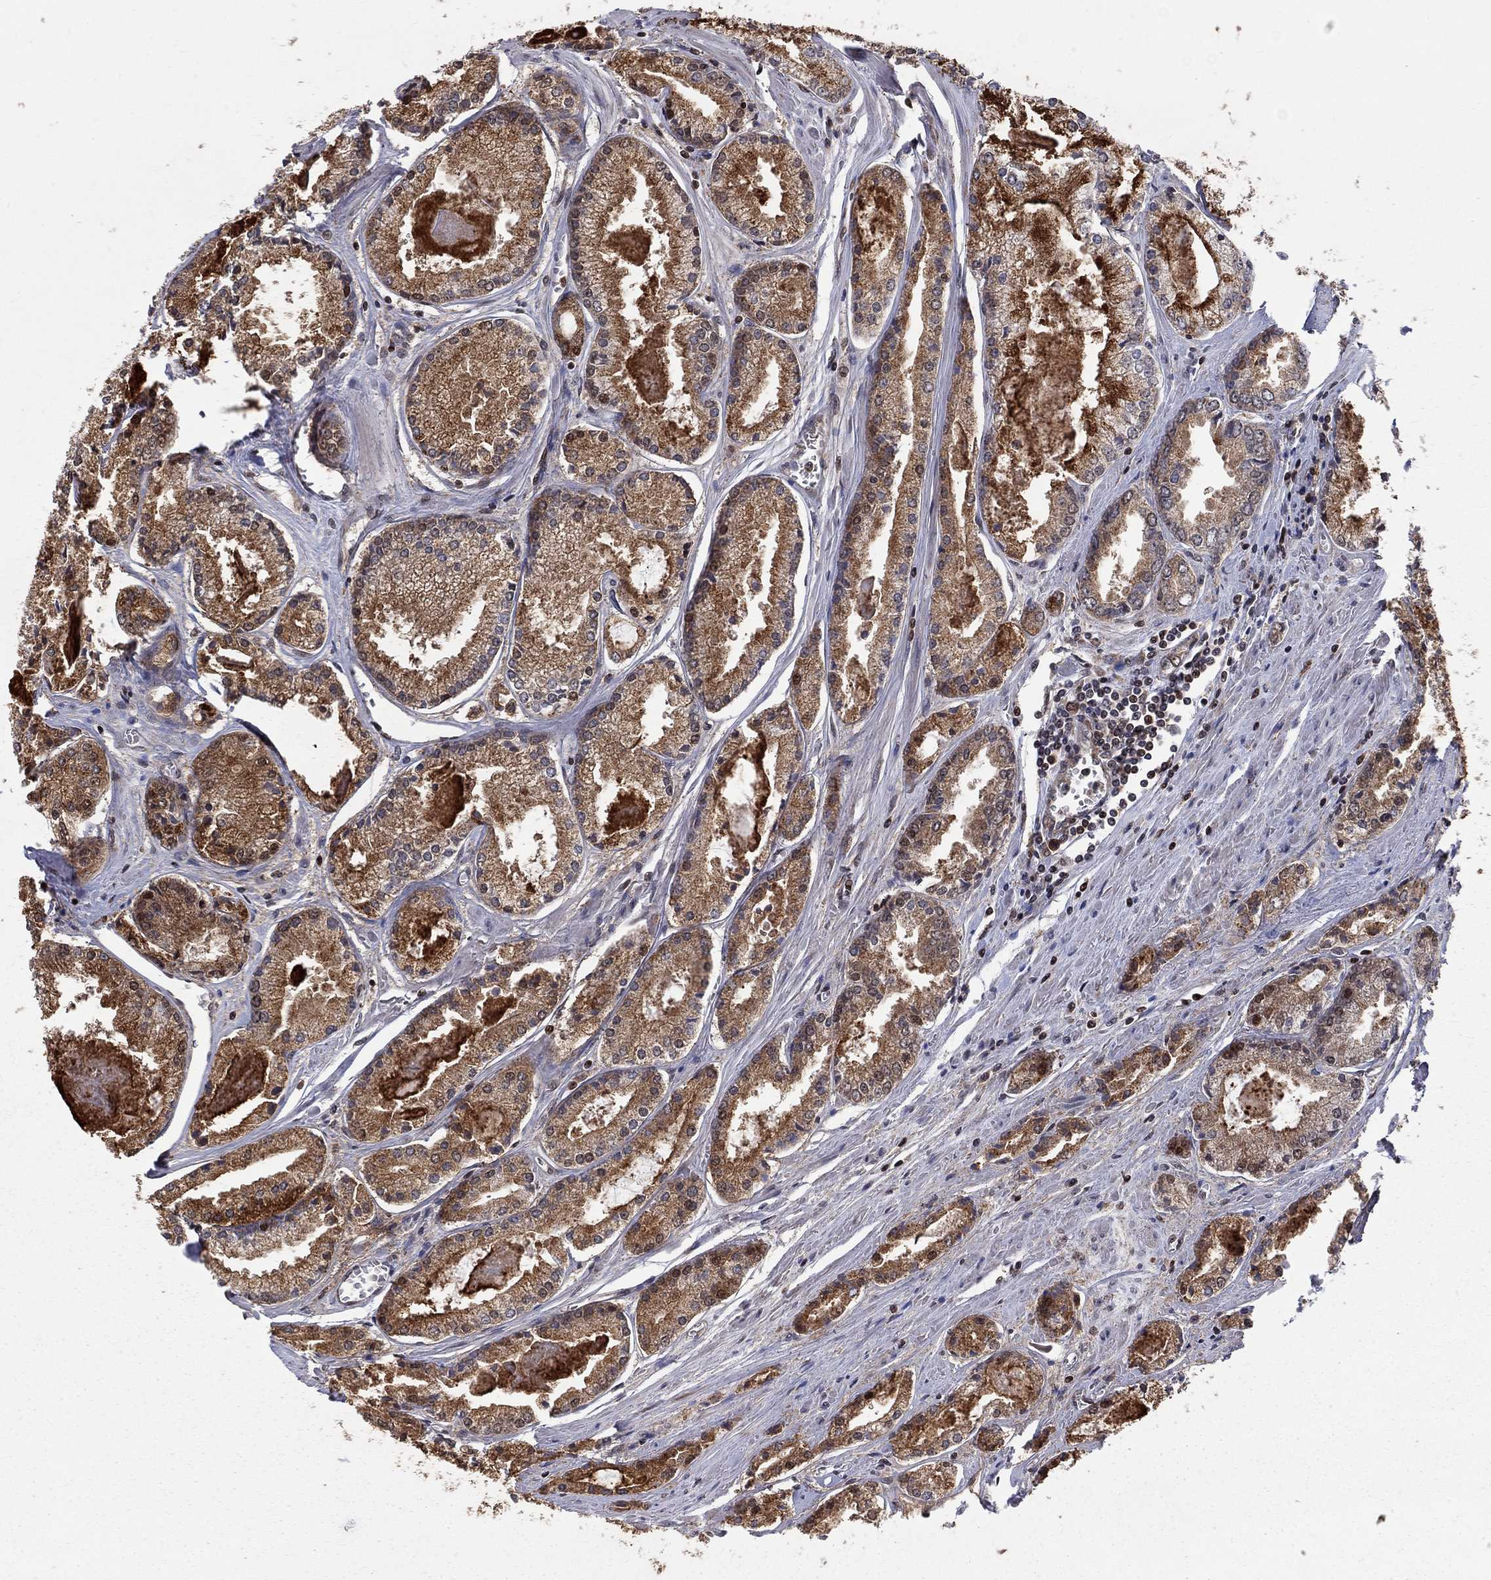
{"staining": {"intensity": "strong", "quantity": ">75%", "location": "cytoplasmic/membranous"}, "tissue": "prostate cancer", "cell_type": "Tumor cells", "image_type": "cancer", "snomed": [{"axis": "morphology", "description": "Adenocarcinoma, NOS"}, {"axis": "topography", "description": "Prostate"}], "caption": "Immunohistochemistry (IHC) image of neoplastic tissue: human prostate cancer (adenocarcinoma) stained using immunohistochemistry (IHC) exhibits high levels of strong protein expression localized specifically in the cytoplasmic/membranous of tumor cells, appearing as a cytoplasmic/membranous brown color.", "gene": "ELOB", "patient": {"sex": "male", "age": 72}}